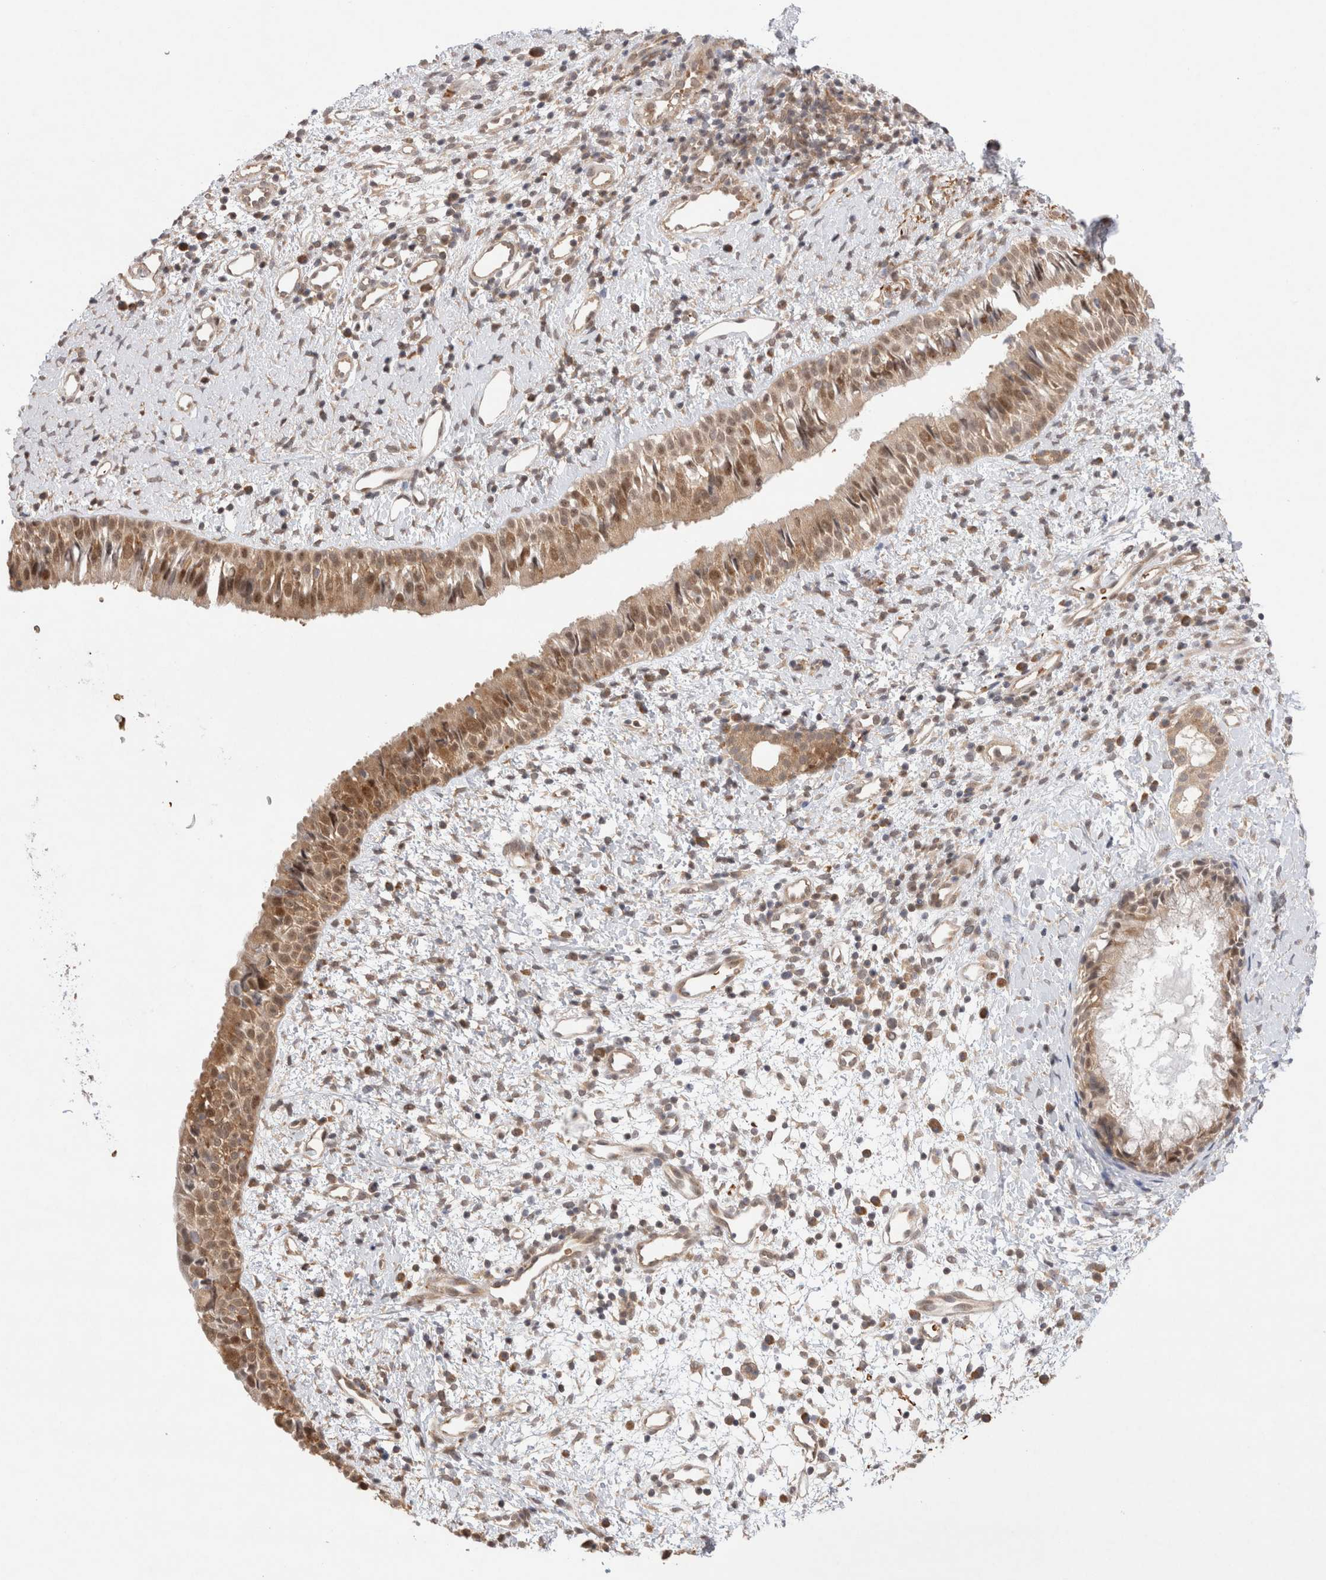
{"staining": {"intensity": "moderate", "quantity": ">75%", "location": "cytoplasmic/membranous,nuclear"}, "tissue": "nasopharynx", "cell_type": "Respiratory epithelial cells", "image_type": "normal", "snomed": [{"axis": "morphology", "description": "Normal tissue, NOS"}, {"axis": "topography", "description": "Nasopharynx"}], "caption": "Protein analysis of normal nasopharynx displays moderate cytoplasmic/membranous,nuclear staining in about >75% of respiratory epithelial cells.", "gene": "EIF3E", "patient": {"sex": "male", "age": 22}}